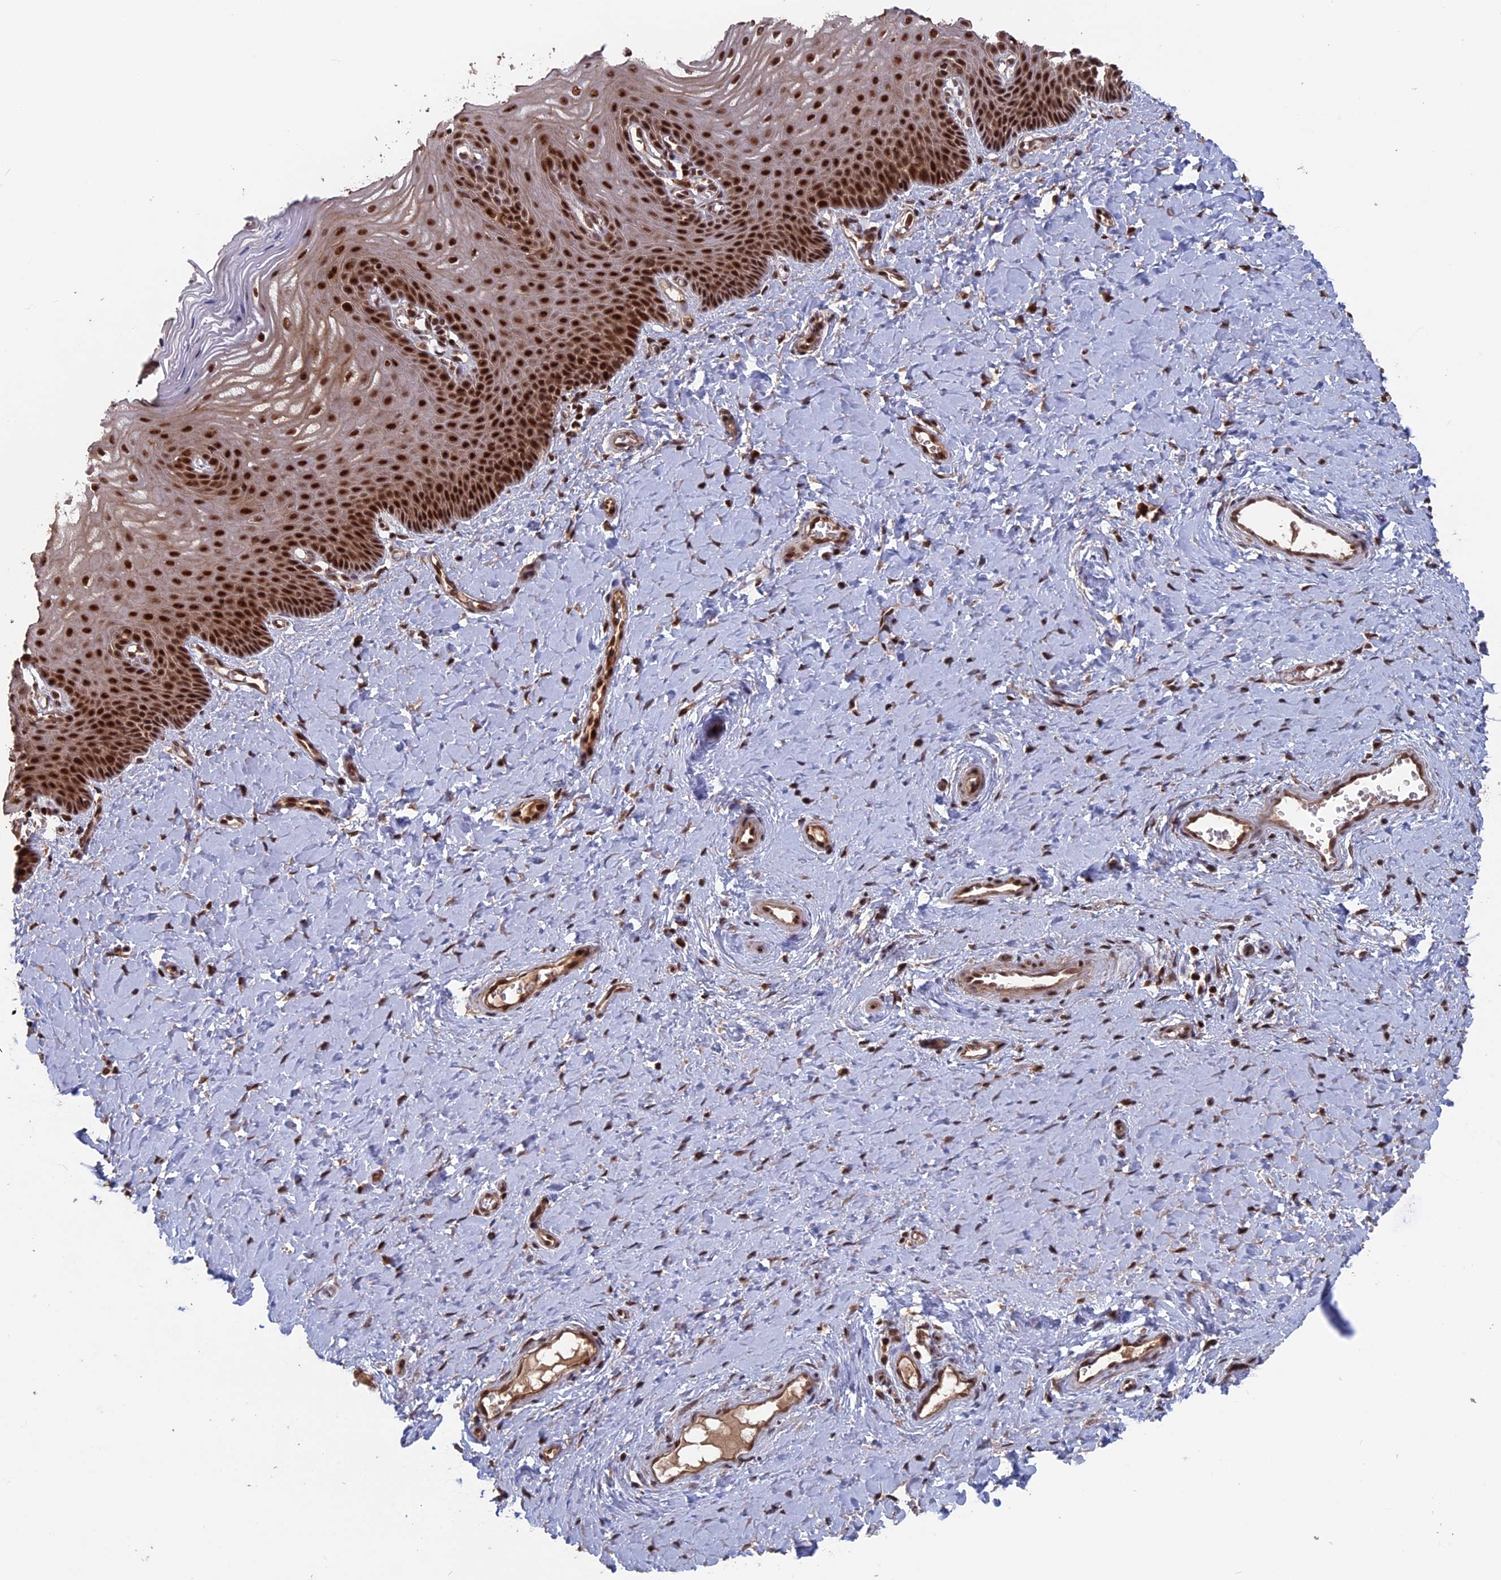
{"staining": {"intensity": "strong", "quantity": ">75%", "location": "nuclear"}, "tissue": "vagina", "cell_type": "Squamous epithelial cells", "image_type": "normal", "snomed": [{"axis": "morphology", "description": "Normal tissue, NOS"}, {"axis": "topography", "description": "Vagina"}], "caption": "High-magnification brightfield microscopy of benign vagina stained with DAB (brown) and counterstained with hematoxylin (blue). squamous epithelial cells exhibit strong nuclear expression is identified in about>75% of cells.", "gene": "CACTIN", "patient": {"sex": "female", "age": 65}}